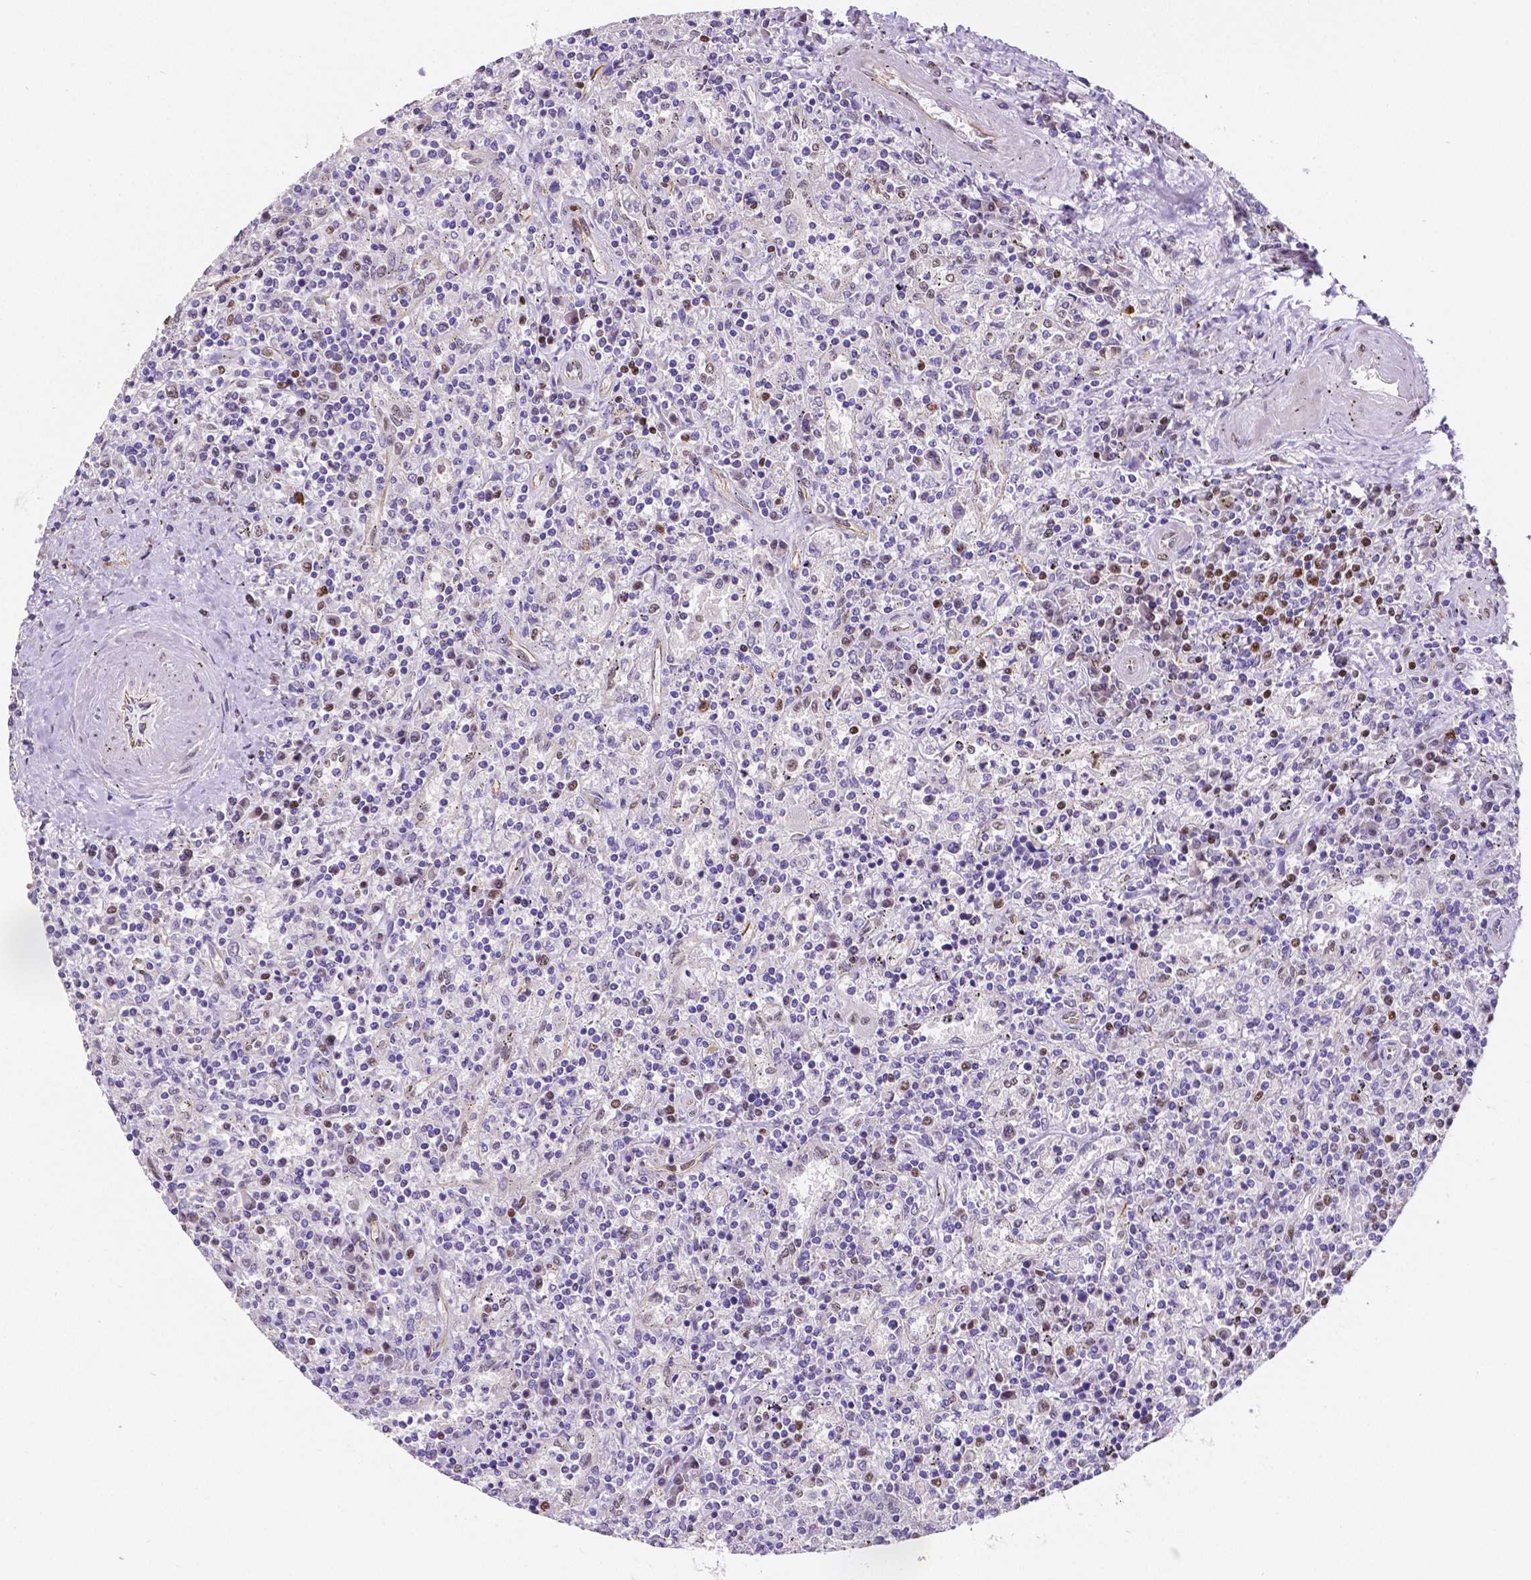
{"staining": {"intensity": "negative", "quantity": "none", "location": "none"}, "tissue": "lymphoma", "cell_type": "Tumor cells", "image_type": "cancer", "snomed": [{"axis": "morphology", "description": "Malignant lymphoma, non-Hodgkin's type, Low grade"}, {"axis": "topography", "description": "Spleen"}], "caption": "Immunohistochemistry (IHC) micrograph of low-grade malignant lymphoma, non-Hodgkin's type stained for a protein (brown), which shows no positivity in tumor cells. (DAB (3,3'-diaminobenzidine) immunohistochemistry (IHC) visualized using brightfield microscopy, high magnification).", "gene": "MEF2C", "patient": {"sex": "male", "age": 62}}